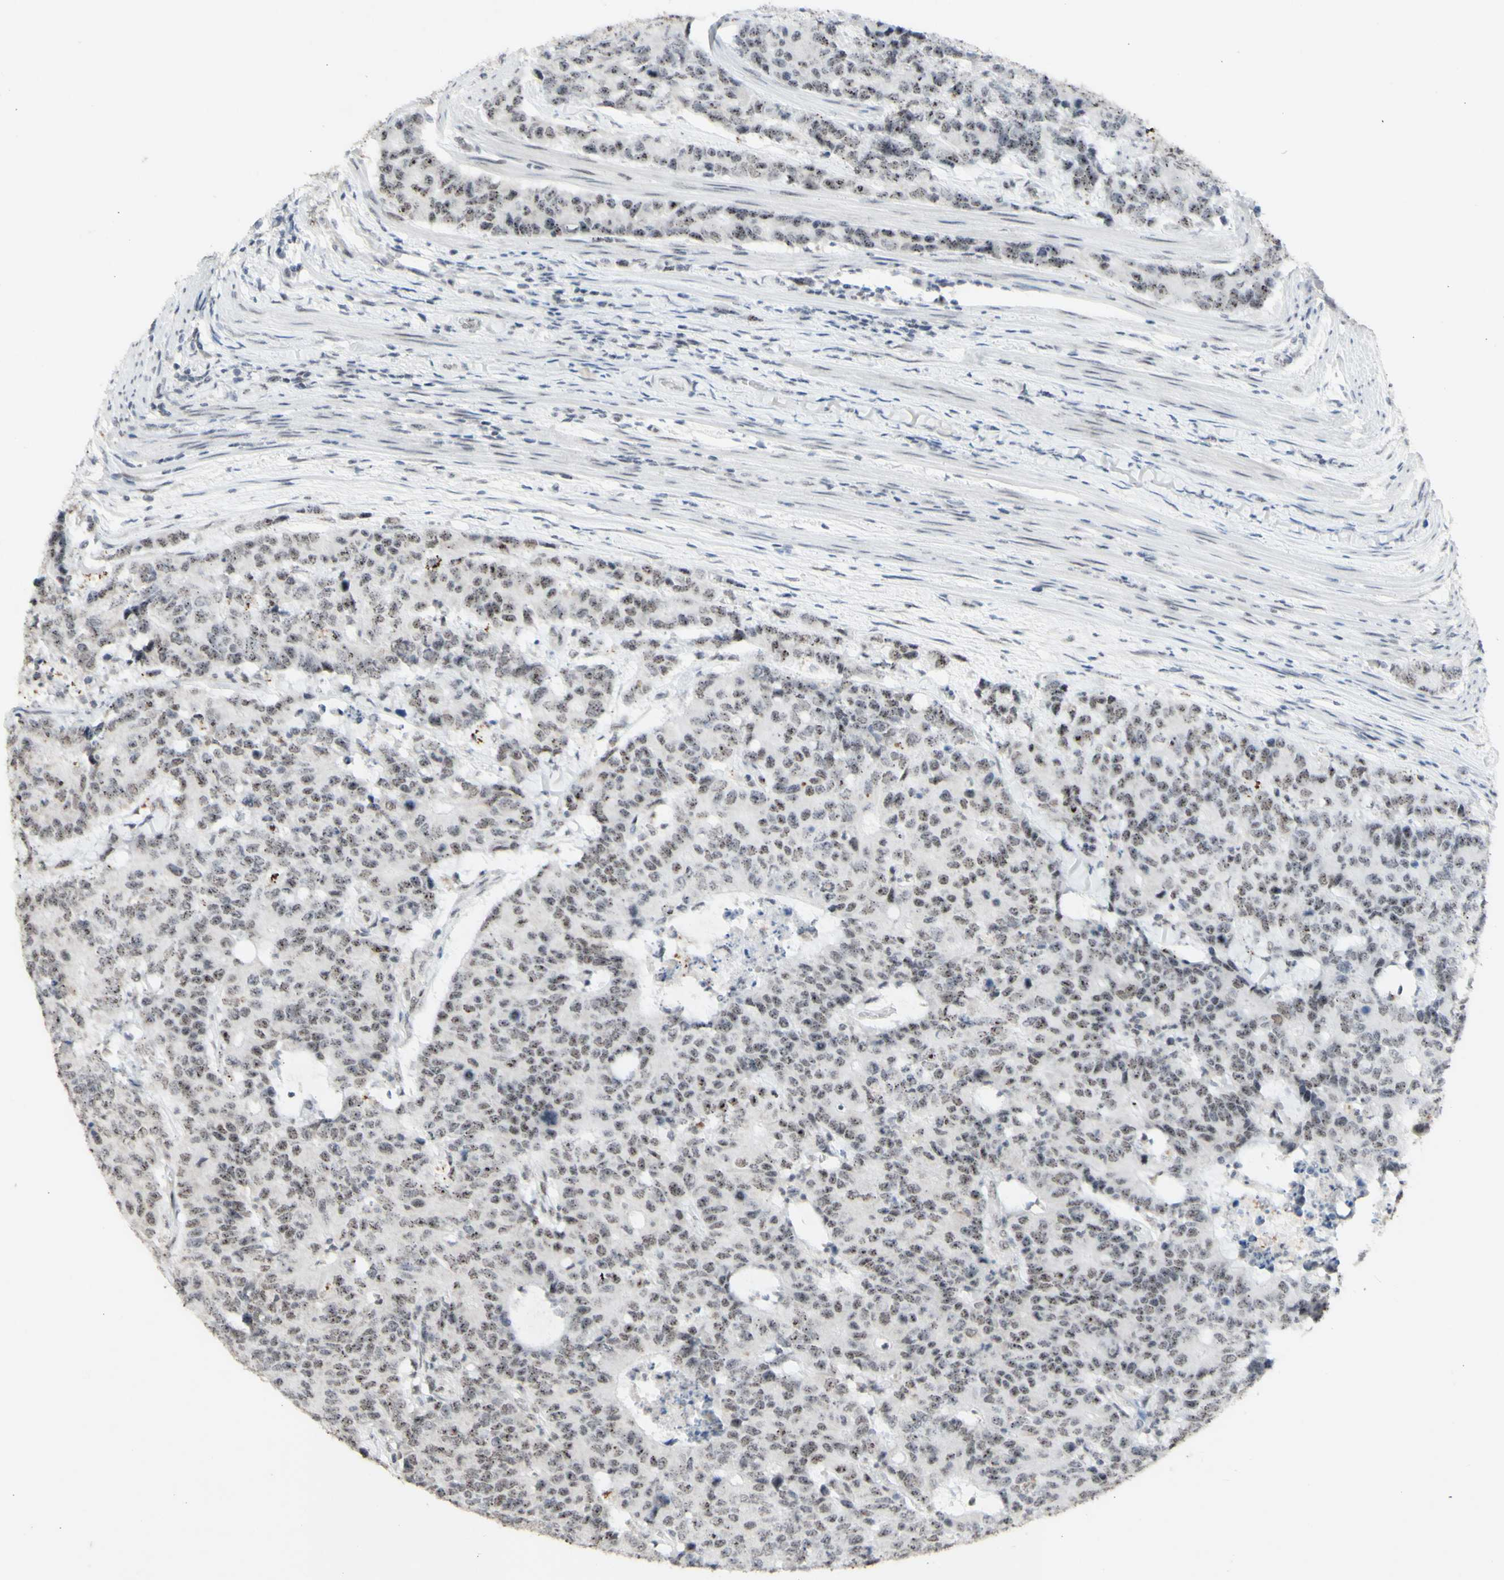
{"staining": {"intensity": "weak", "quantity": "25%-75%", "location": "nuclear"}, "tissue": "colorectal cancer", "cell_type": "Tumor cells", "image_type": "cancer", "snomed": [{"axis": "morphology", "description": "Adenocarcinoma, NOS"}, {"axis": "topography", "description": "Colon"}], "caption": "The photomicrograph exhibits a brown stain indicating the presence of a protein in the nuclear of tumor cells in adenocarcinoma (colorectal).", "gene": "CENPB", "patient": {"sex": "female", "age": 86}}